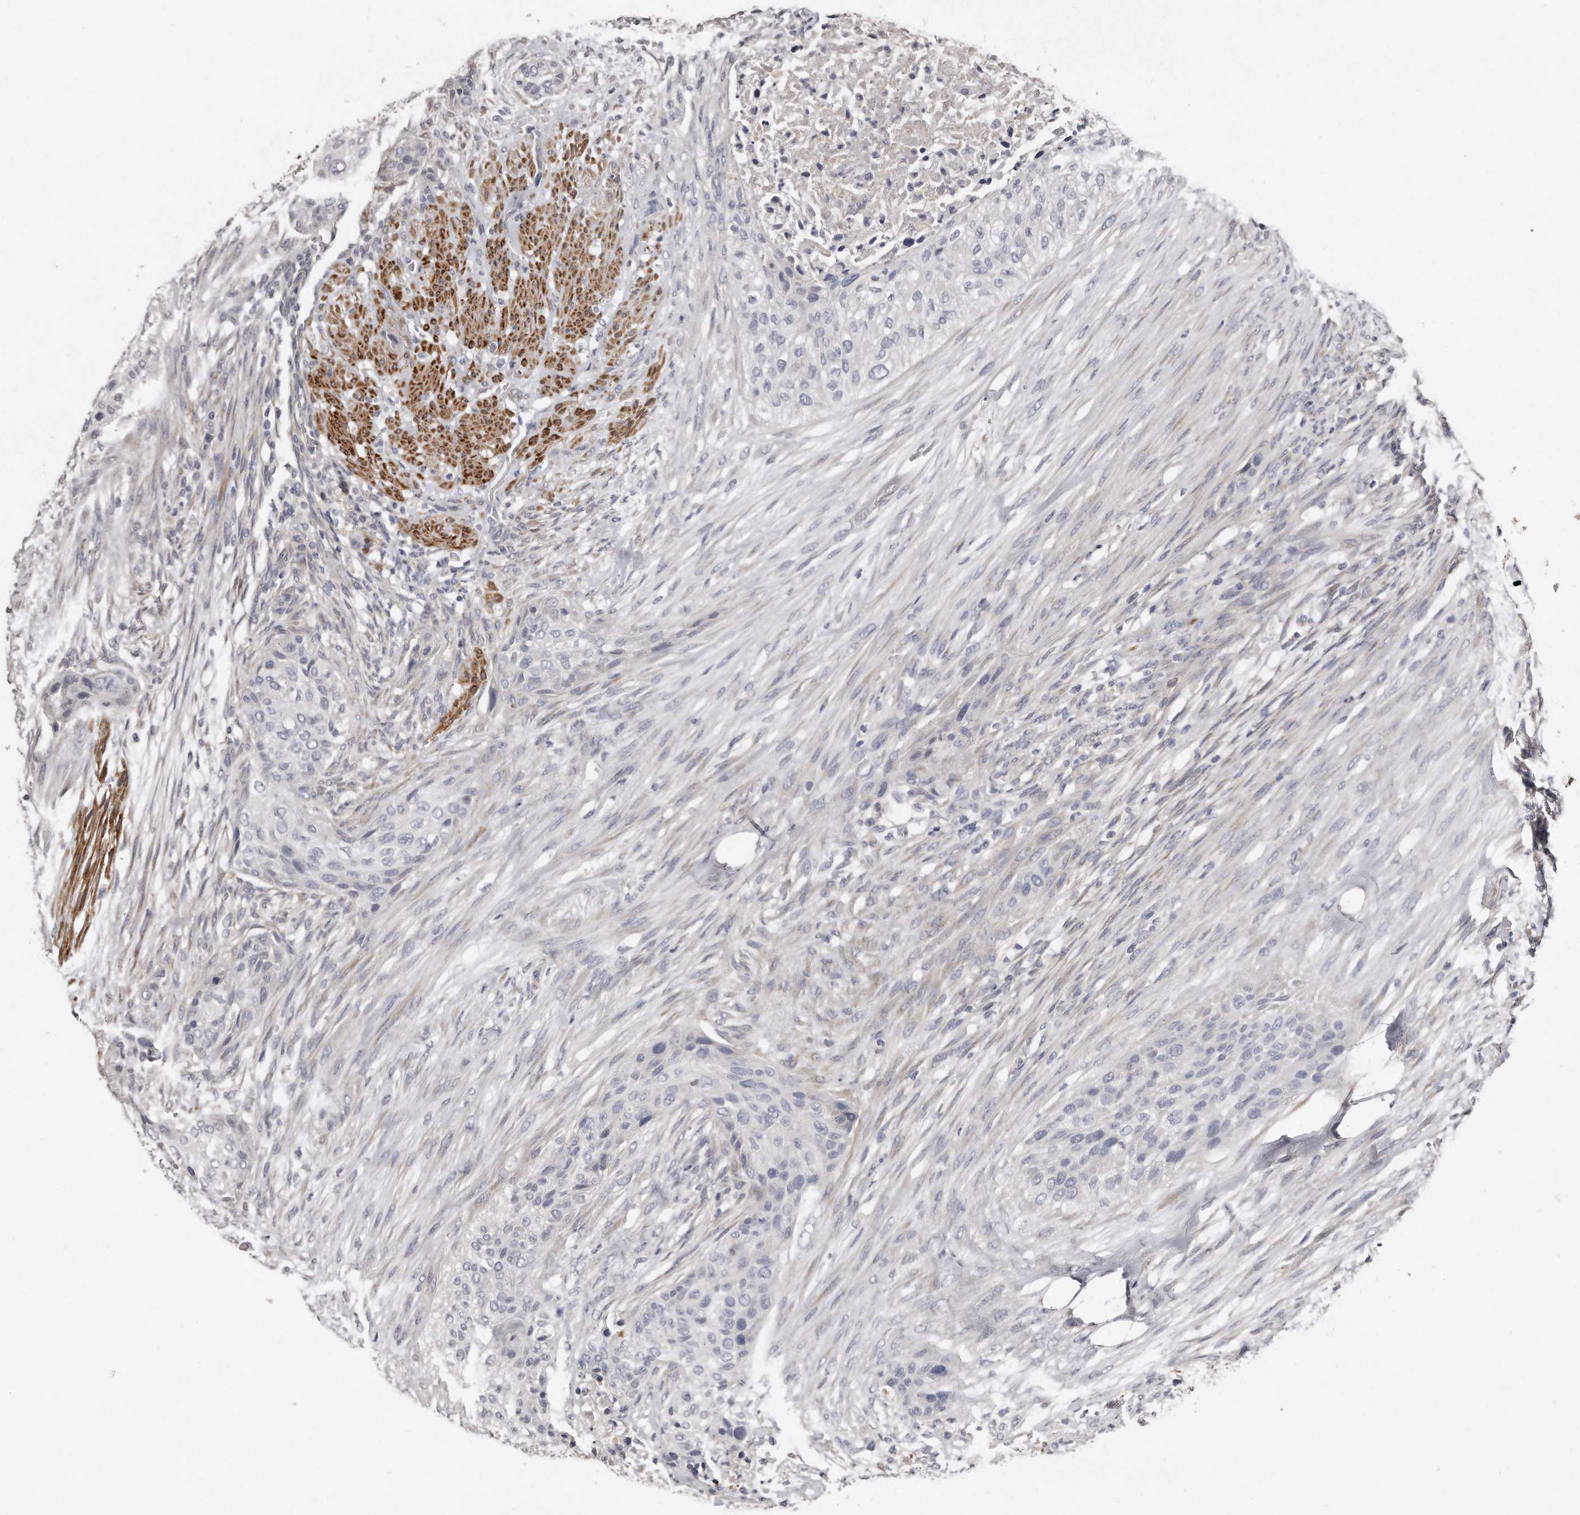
{"staining": {"intensity": "negative", "quantity": "none", "location": "none"}, "tissue": "urothelial cancer", "cell_type": "Tumor cells", "image_type": "cancer", "snomed": [{"axis": "morphology", "description": "Urothelial carcinoma, High grade"}, {"axis": "topography", "description": "Urinary bladder"}], "caption": "Human urothelial cancer stained for a protein using IHC demonstrates no staining in tumor cells.", "gene": "LMOD1", "patient": {"sex": "male", "age": 35}}